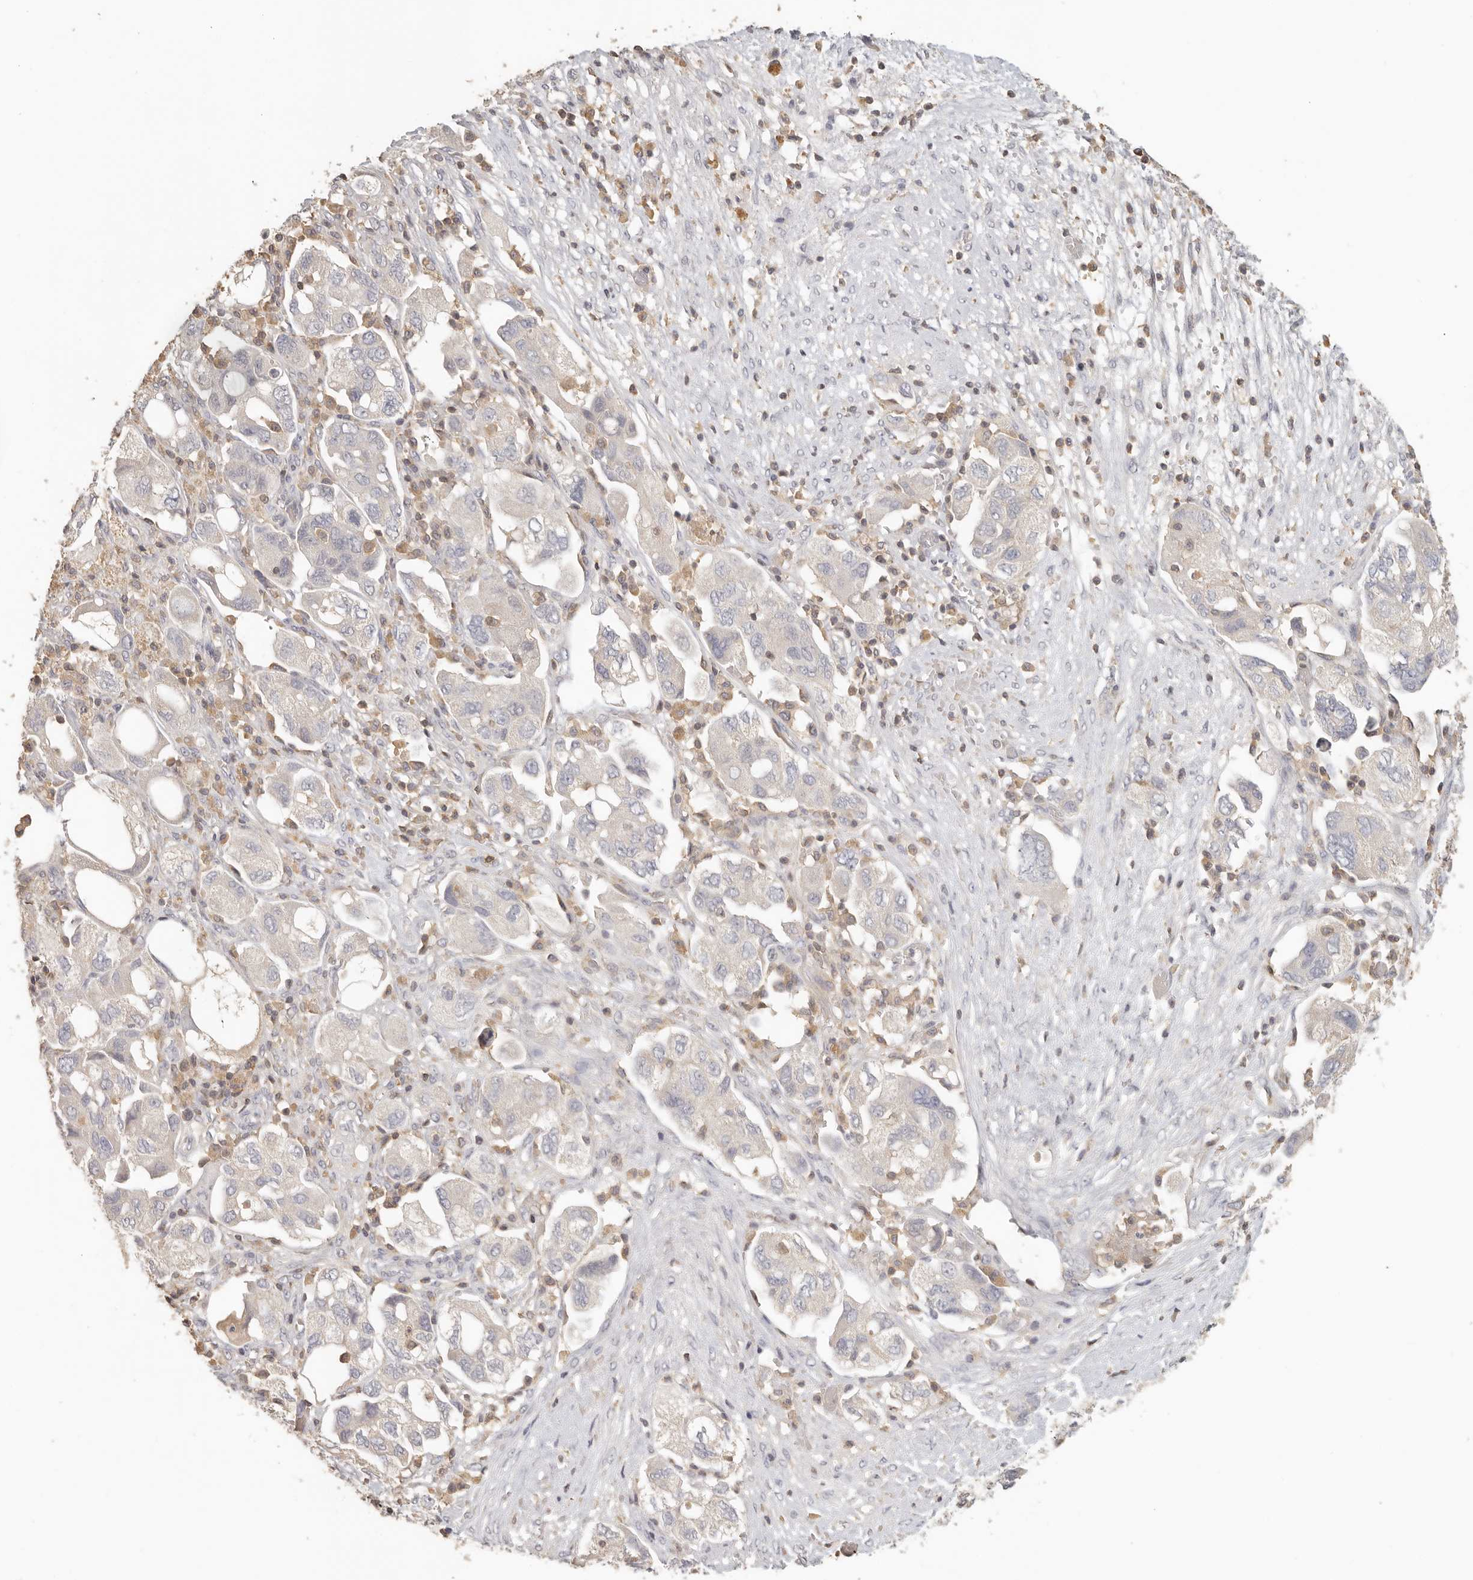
{"staining": {"intensity": "negative", "quantity": "none", "location": "none"}, "tissue": "ovarian cancer", "cell_type": "Tumor cells", "image_type": "cancer", "snomed": [{"axis": "morphology", "description": "Carcinoma, NOS"}, {"axis": "morphology", "description": "Cystadenocarcinoma, serous, NOS"}, {"axis": "topography", "description": "Ovary"}], "caption": "Immunohistochemistry (IHC) of ovarian cancer (serous cystadenocarcinoma) shows no expression in tumor cells.", "gene": "CSK", "patient": {"sex": "female", "age": 69}}